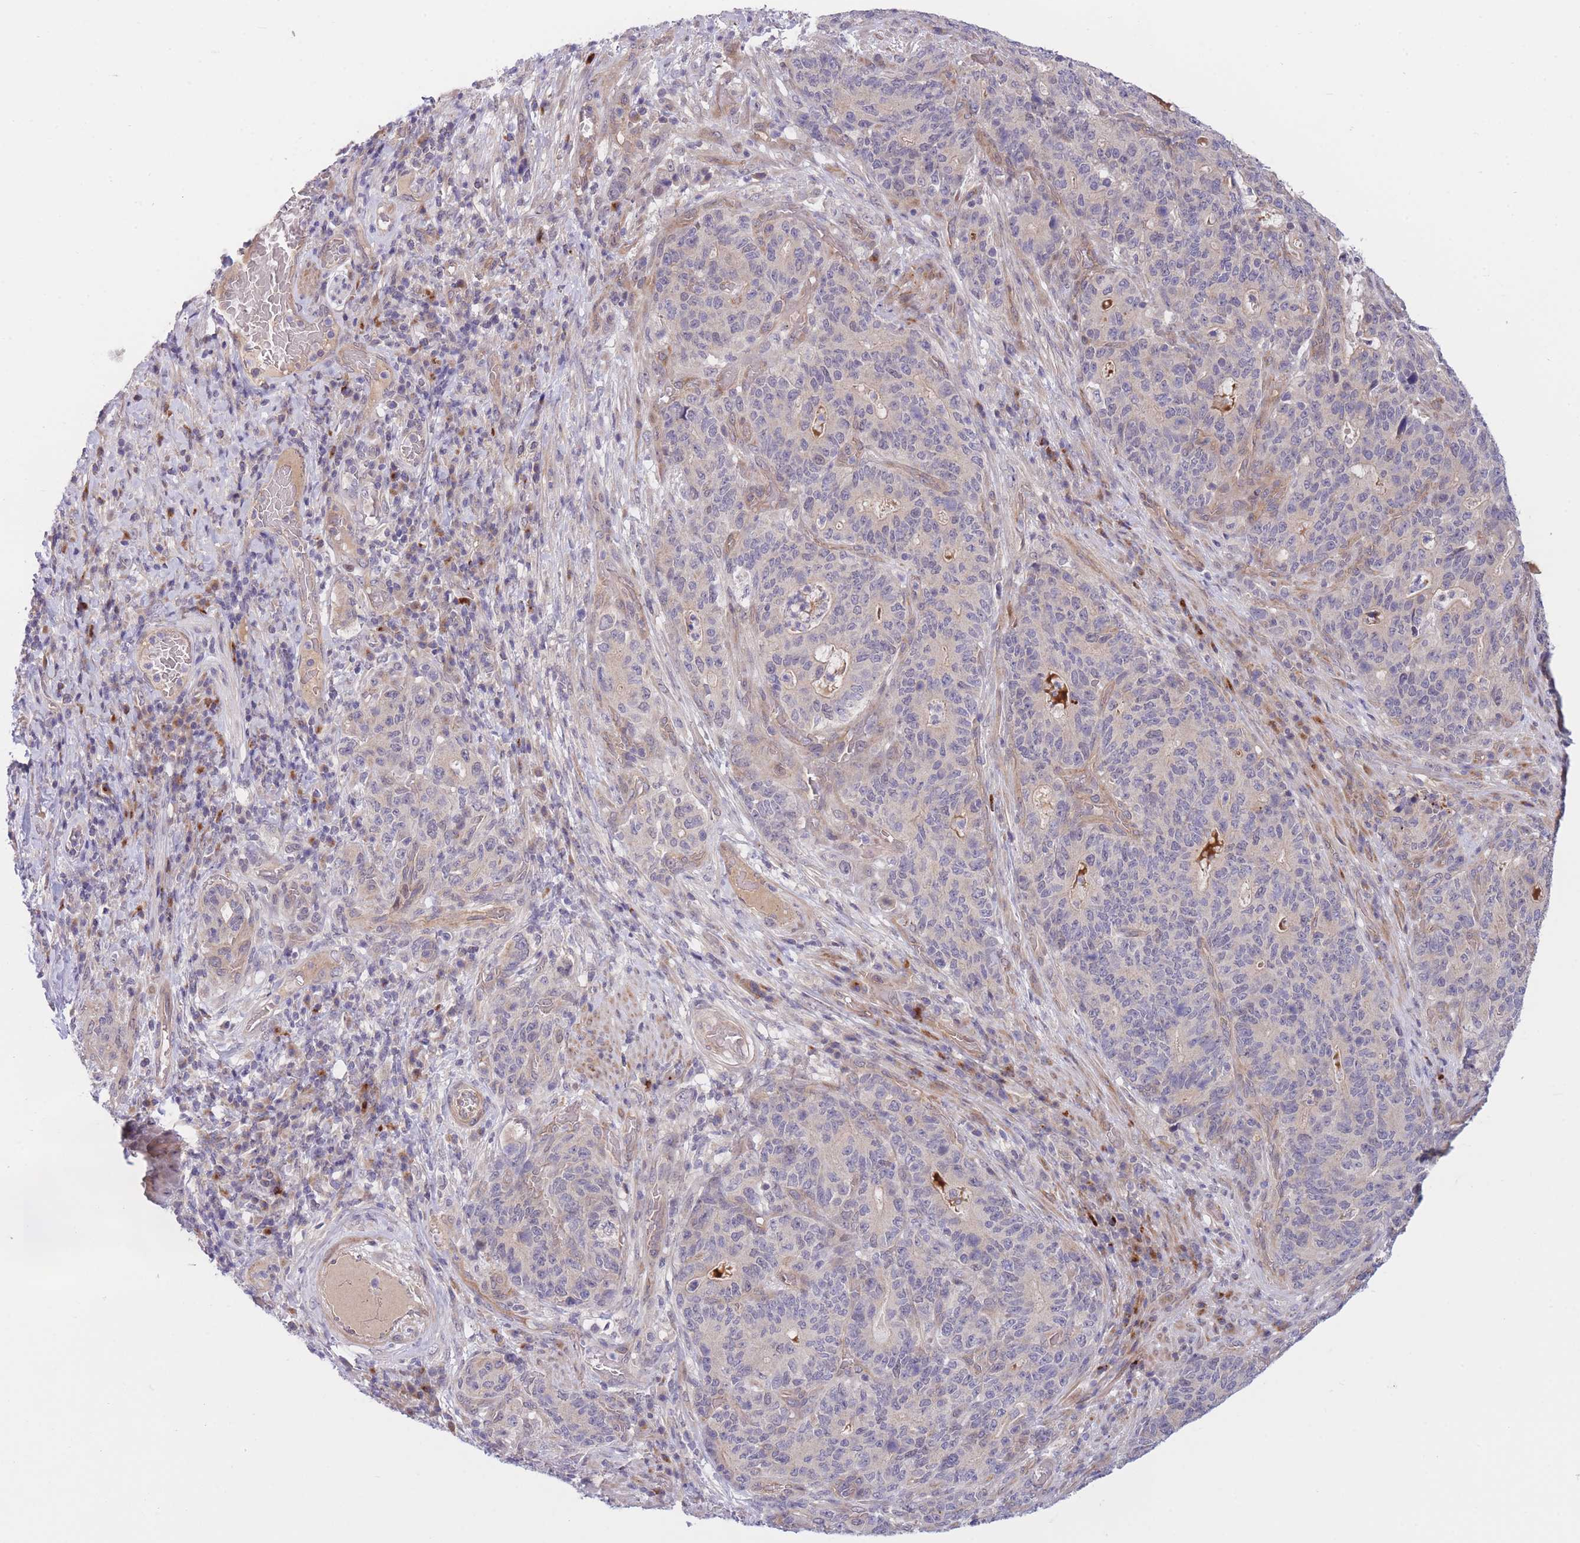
{"staining": {"intensity": "negative", "quantity": "none", "location": "none"}, "tissue": "stomach cancer", "cell_type": "Tumor cells", "image_type": "cancer", "snomed": [{"axis": "morphology", "description": "Normal tissue, NOS"}, {"axis": "morphology", "description": "Adenocarcinoma, NOS"}, {"axis": "topography", "description": "Stomach"}], "caption": "Tumor cells are negative for protein expression in human stomach cancer. (DAB IHC with hematoxylin counter stain).", "gene": "CDC25B", "patient": {"sex": "female", "age": 64}}